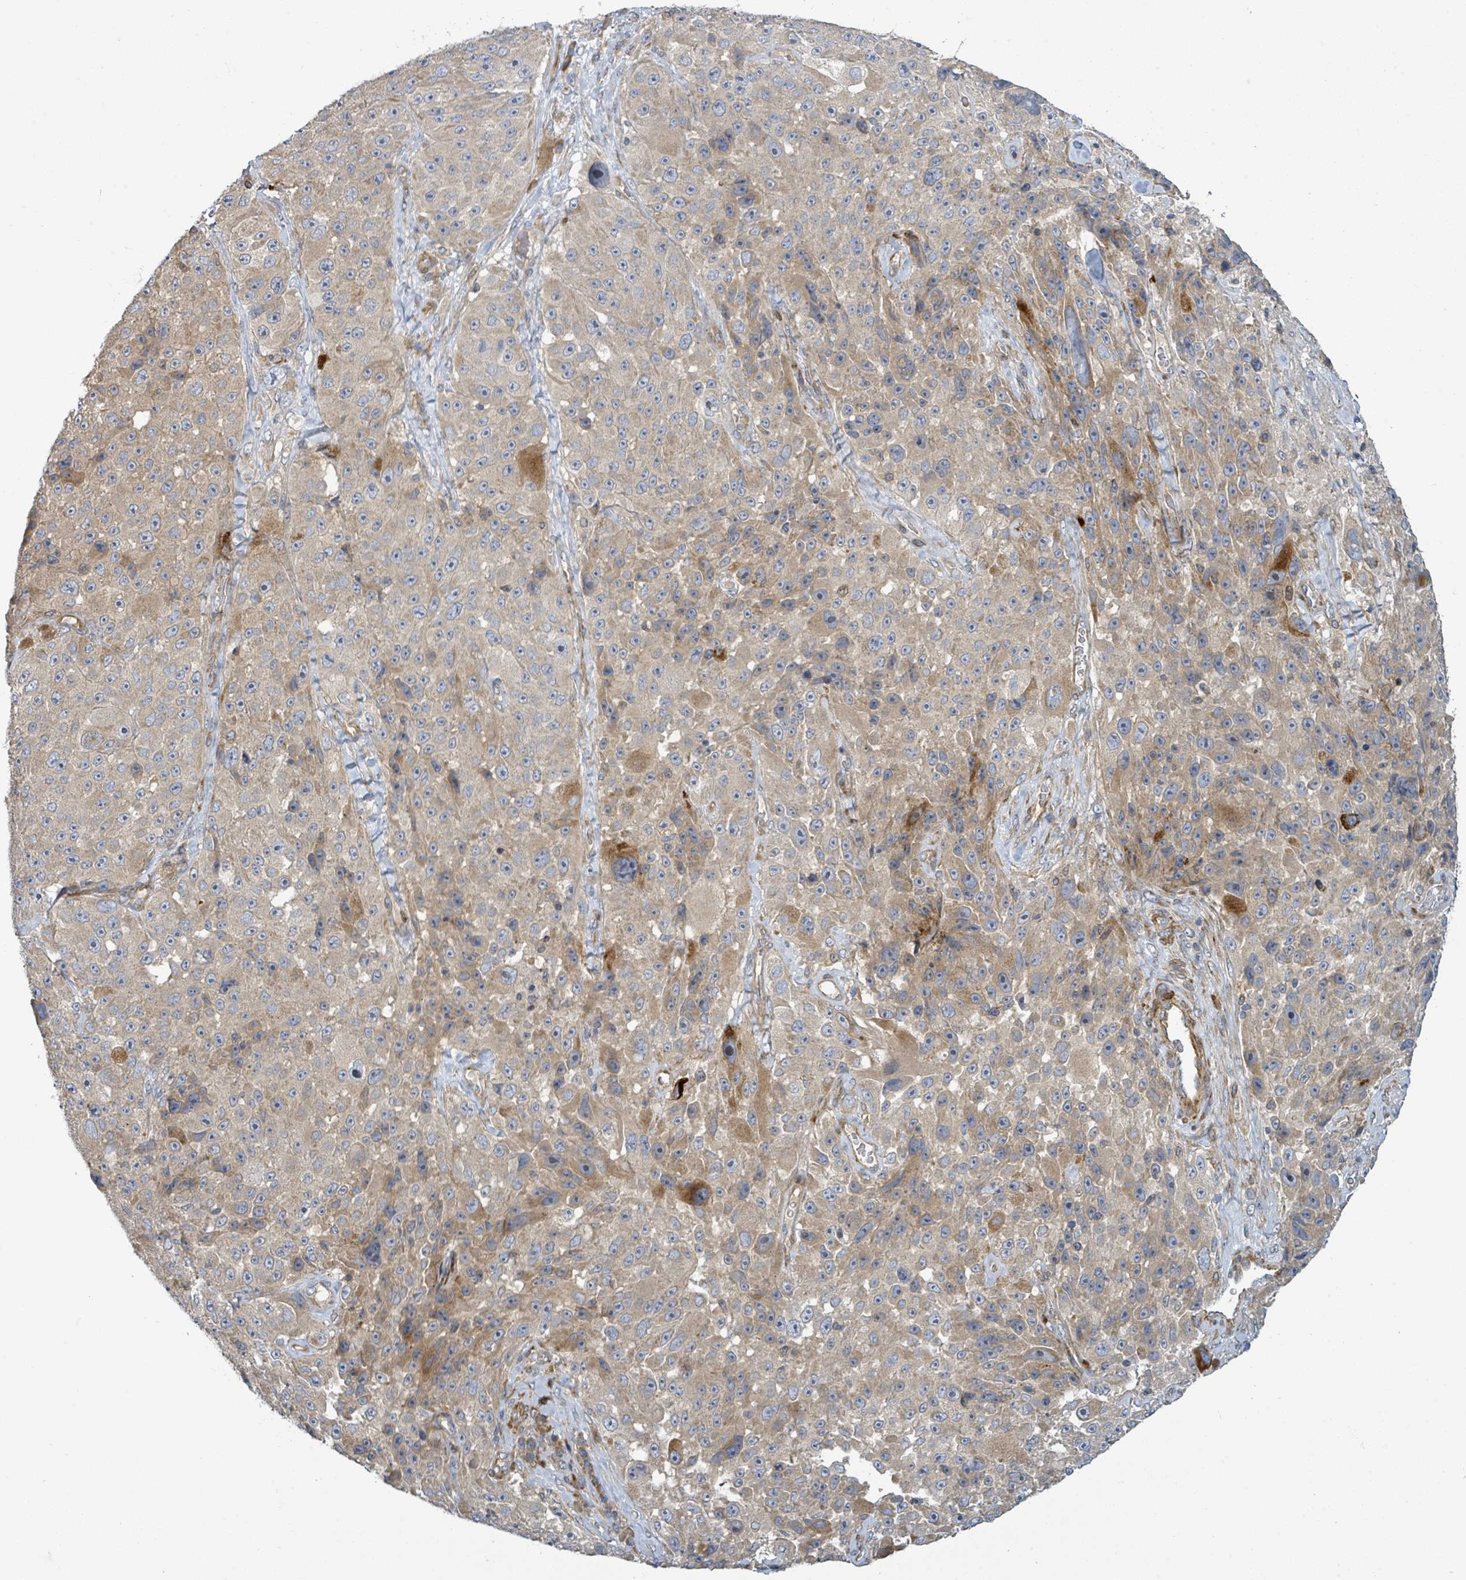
{"staining": {"intensity": "weak", "quantity": "25%-75%", "location": "cytoplasmic/membranous"}, "tissue": "melanoma", "cell_type": "Tumor cells", "image_type": "cancer", "snomed": [{"axis": "morphology", "description": "Malignant melanoma, Metastatic site"}, {"axis": "topography", "description": "Lymph node"}], "caption": "Protein staining of melanoma tissue shows weak cytoplasmic/membranous expression in about 25%-75% of tumor cells.", "gene": "CFAP210", "patient": {"sex": "male", "age": 62}}